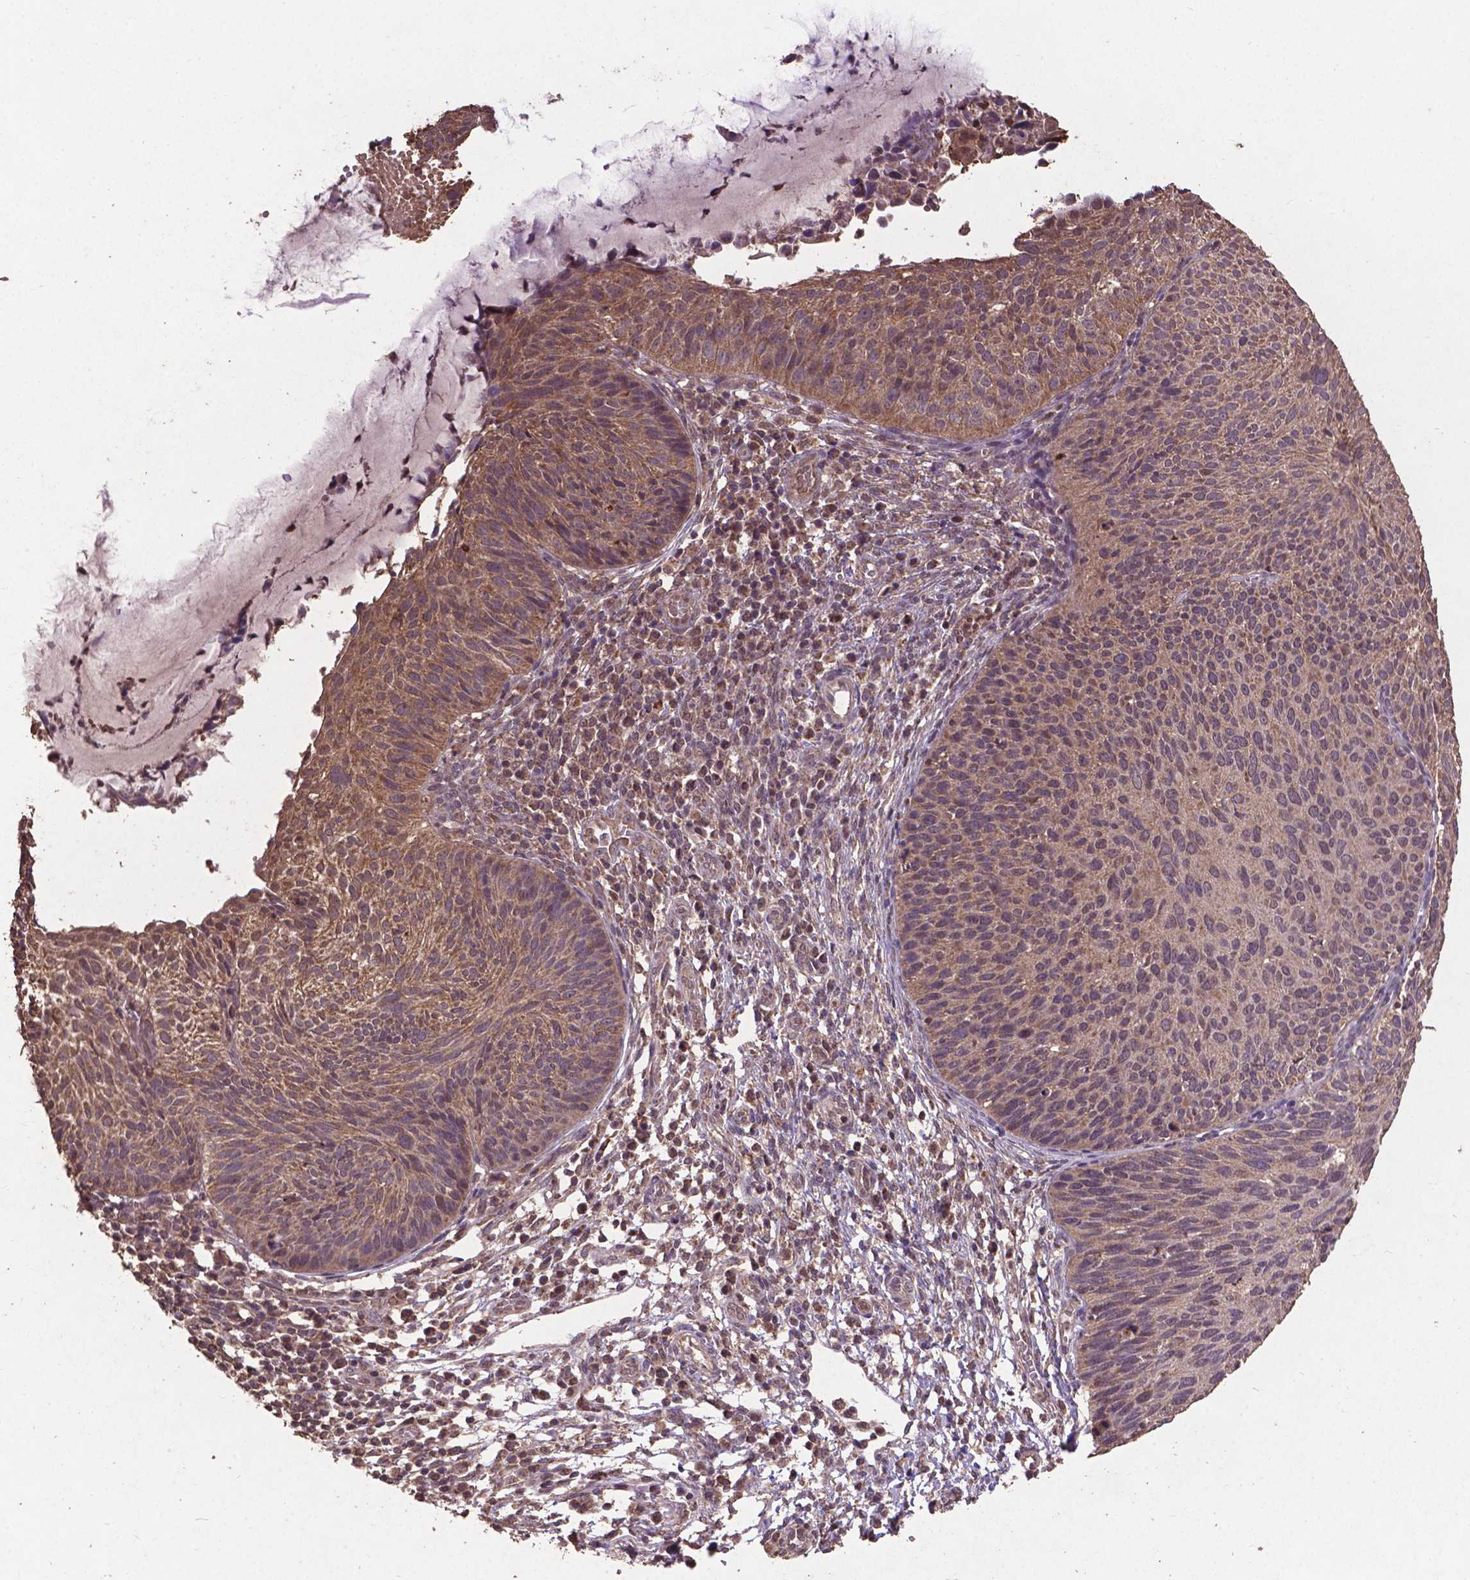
{"staining": {"intensity": "moderate", "quantity": ">75%", "location": "cytoplasmic/membranous"}, "tissue": "cervical cancer", "cell_type": "Tumor cells", "image_type": "cancer", "snomed": [{"axis": "morphology", "description": "Squamous cell carcinoma, NOS"}, {"axis": "topography", "description": "Cervix"}], "caption": "Brown immunohistochemical staining in squamous cell carcinoma (cervical) shows moderate cytoplasmic/membranous positivity in approximately >75% of tumor cells.", "gene": "DCAF1", "patient": {"sex": "female", "age": 36}}